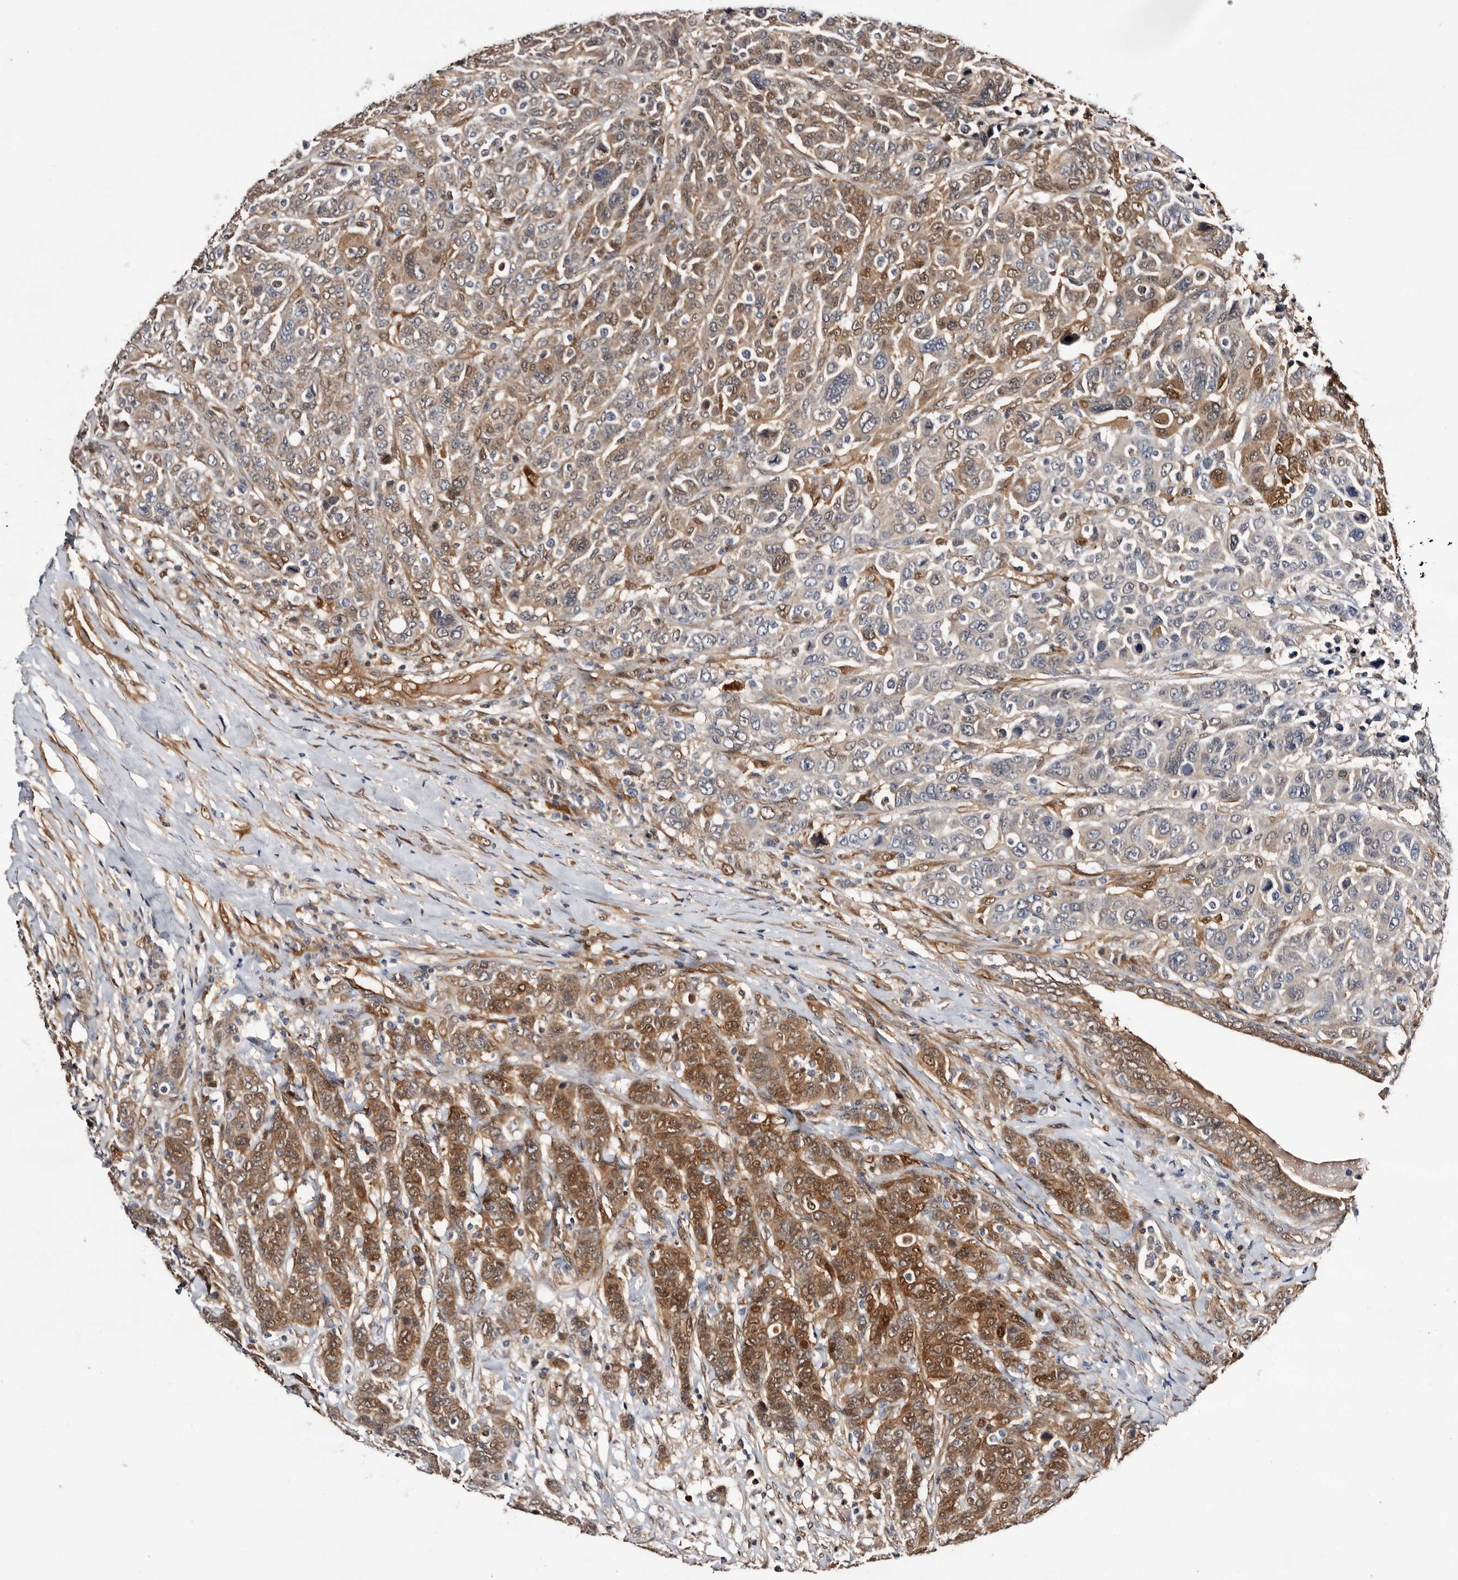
{"staining": {"intensity": "moderate", "quantity": "25%-75%", "location": "cytoplasmic/membranous,nuclear"}, "tissue": "breast cancer", "cell_type": "Tumor cells", "image_type": "cancer", "snomed": [{"axis": "morphology", "description": "Duct carcinoma"}, {"axis": "topography", "description": "Breast"}], "caption": "Protein expression analysis of human breast cancer reveals moderate cytoplasmic/membranous and nuclear expression in approximately 25%-75% of tumor cells. (Brightfield microscopy of DAB IHC at high magnification).", "gene": "TP53I3", "patient": {"sex": "female", "age": 37}}